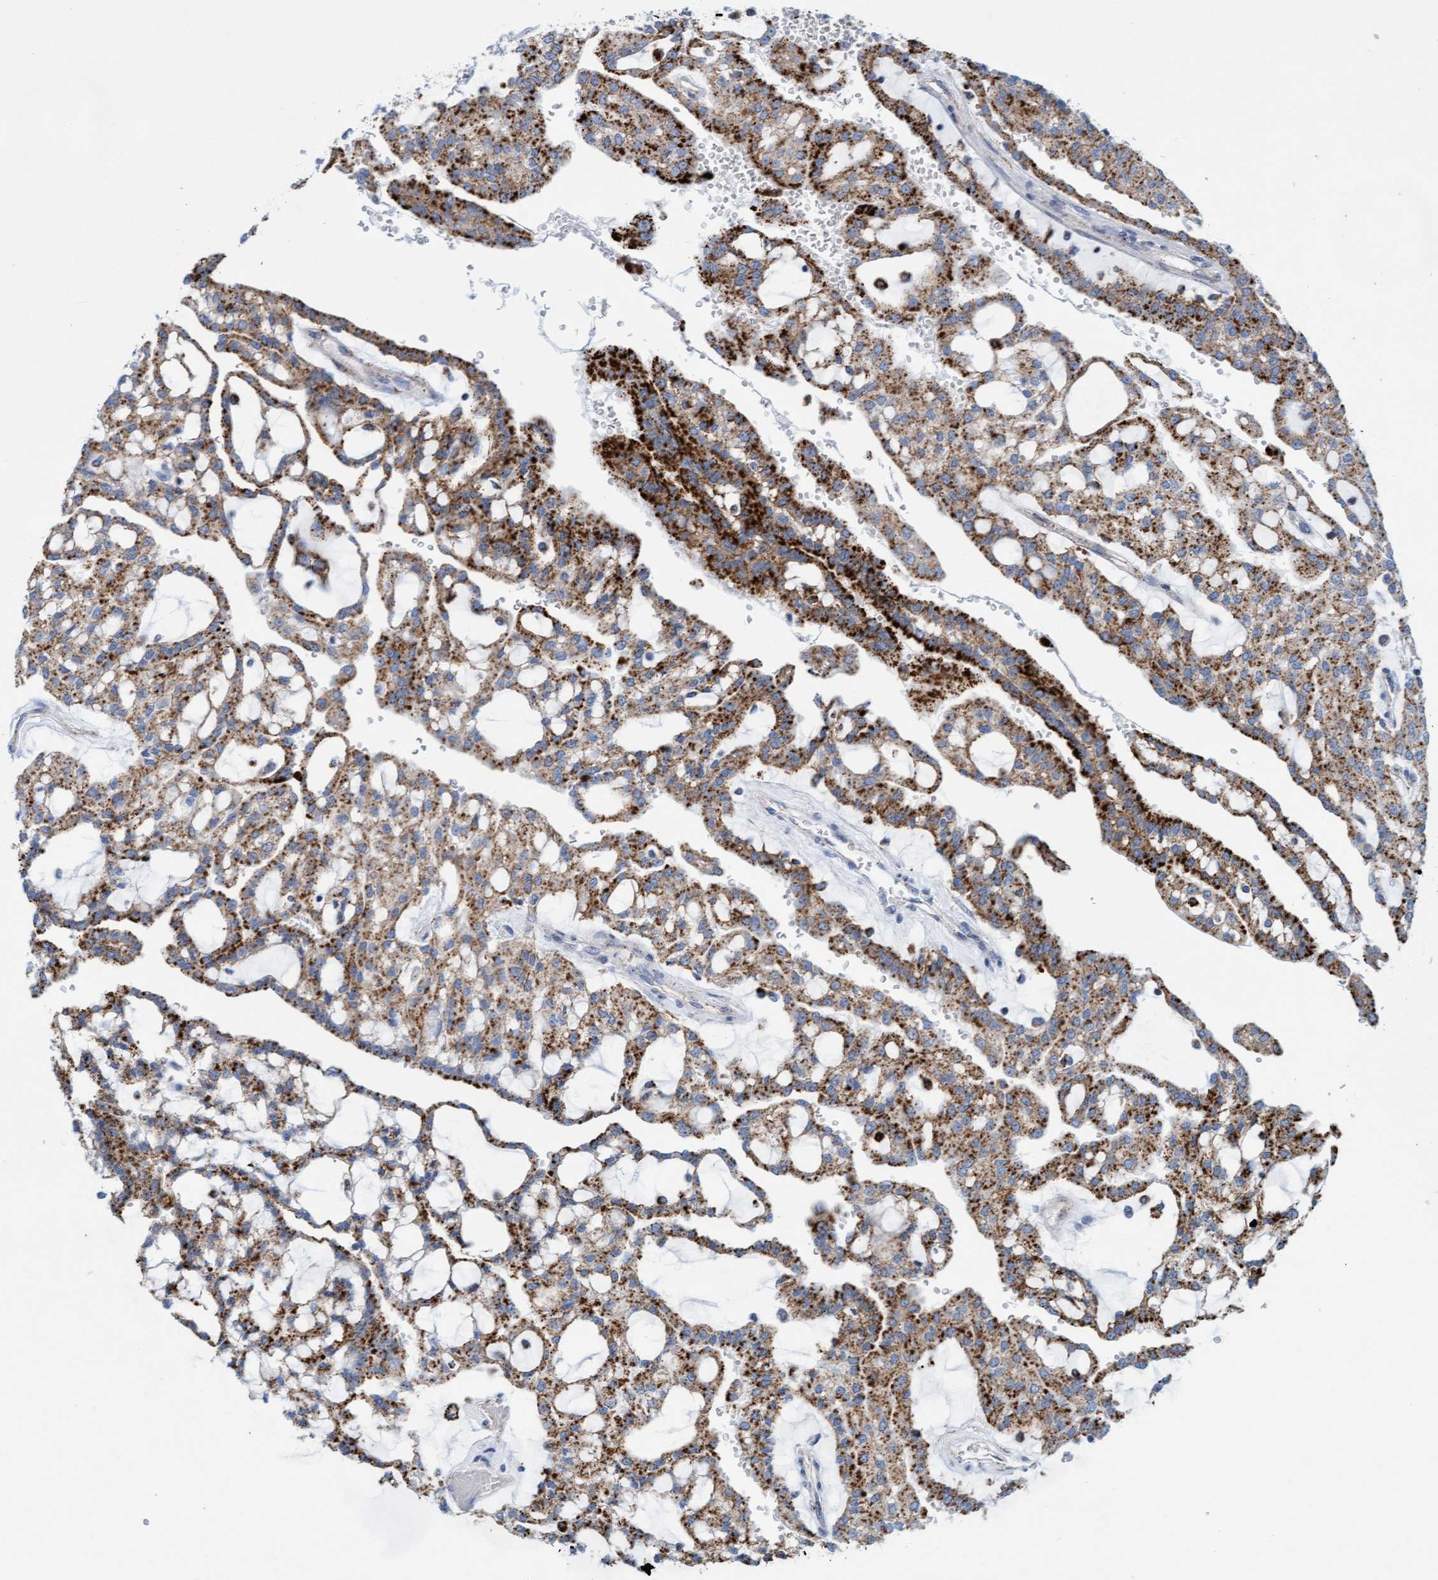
{"staining": {"intensity": "strong", "quantity": ">75%", "location": "cytoplasmic/membranous"}, "tissue": "renal cancer", "cell_type": "Tumor cells", "image_type": "cancer", "snomed": [{"axis": "morphology", "description": "Adenocarcinoma, NOS"}, {"axis": "topography", "description": "Kidney"}], "caption": "Approximately >75% of tumor cells in human renal cancer display strong cytoplasmic/membranous protein expression as visualized by brown immunohistochemical staining.", "gene": "SGSH", "patient": {"sex": "male", "age": 63}}